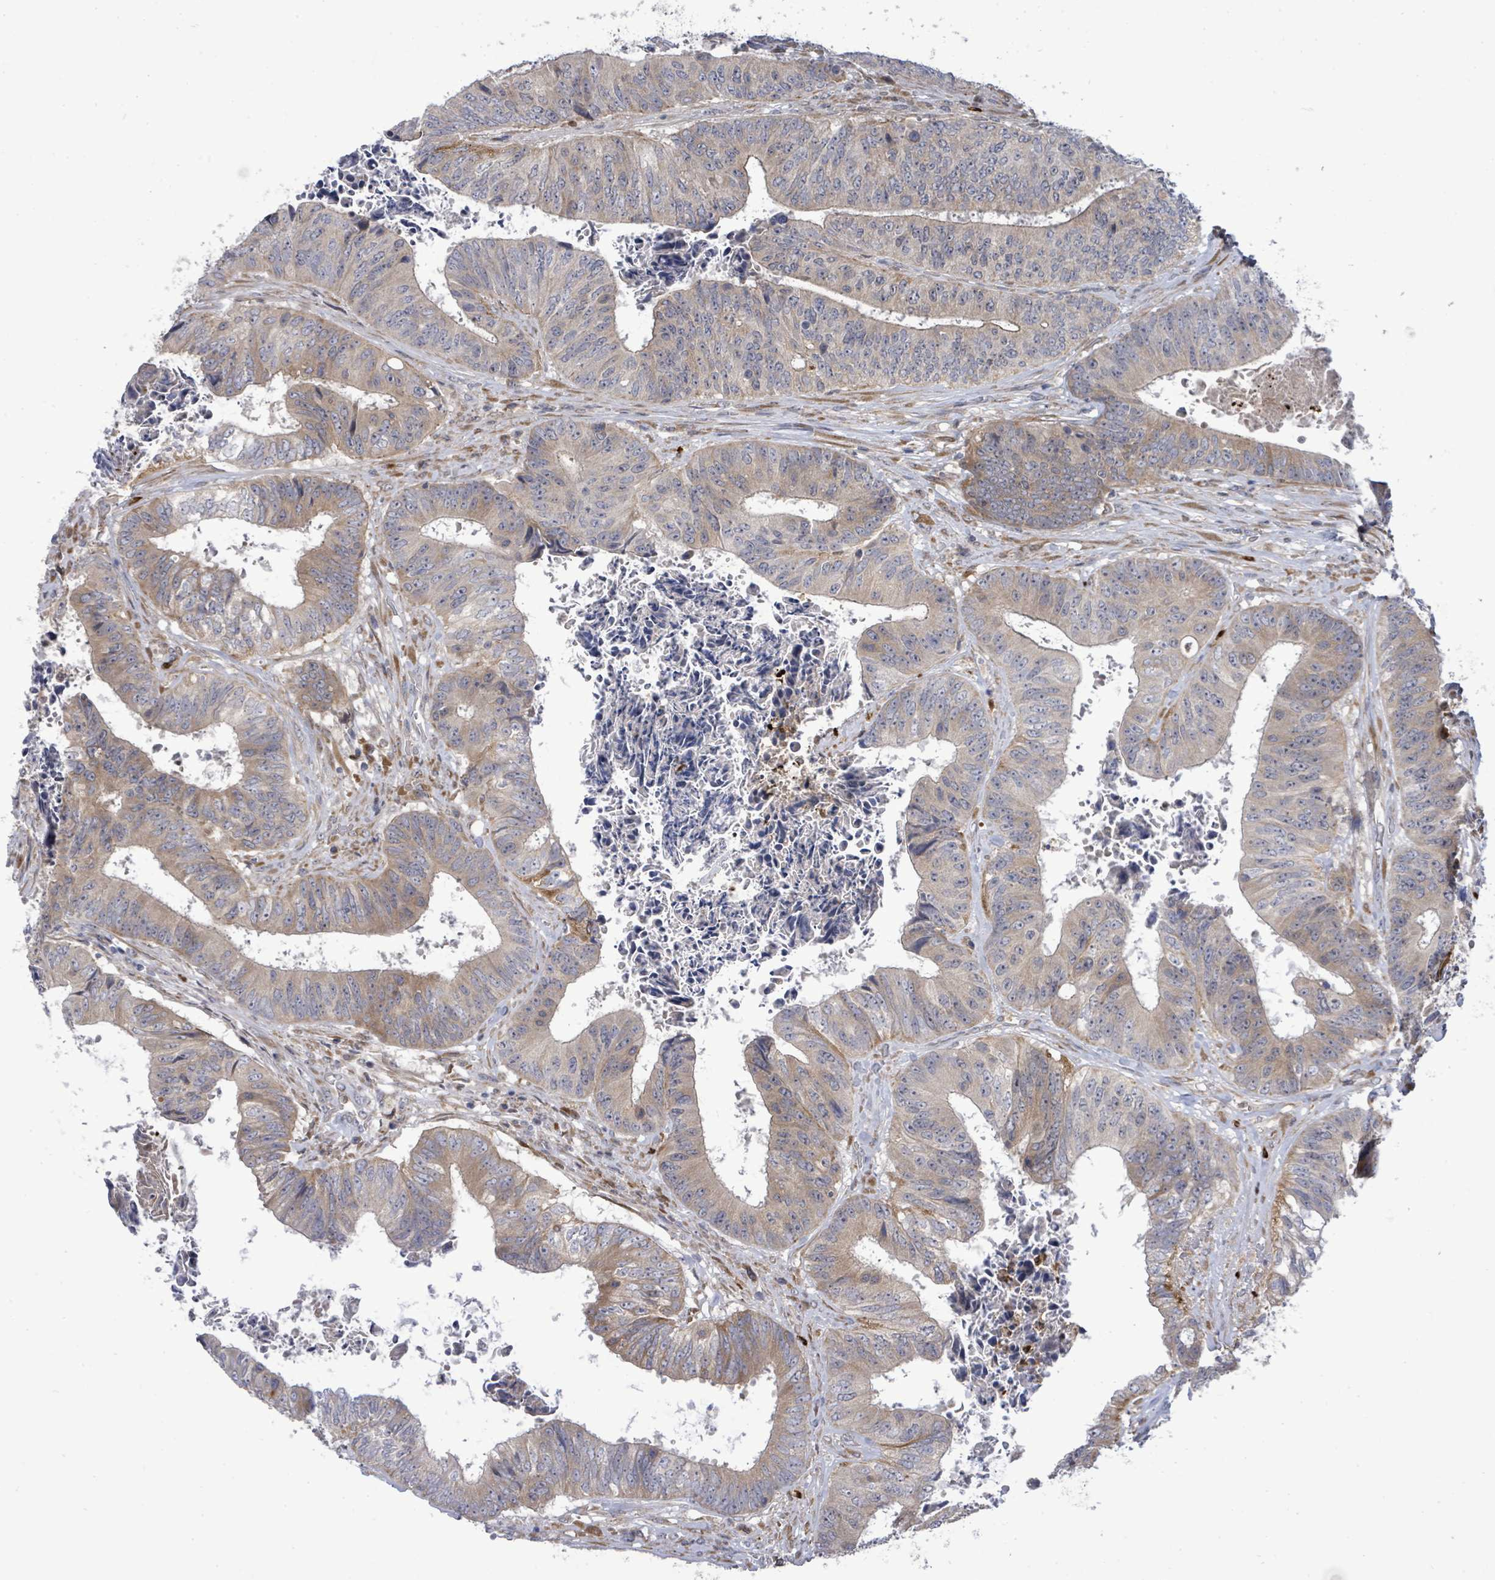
{"staining": {"intensity": "weak", "quantity": "25%-75%", "location": "cytoplasmic/membranous"}, "tissue": "colorectal cancer", "cell_type": "Tumor cells", "image_type": "cancer", "snomed": [{"axis": "morphology", "description": "Adenocarcinoma, NOS"}, {"axis": "topography", "description": "Rectum"}], "caption": "Immunohistochemical staining of adenocarcinoma (colorectal) shows weak cytoplasmic/membranous protein expression in about 25%-75% of tumor cells.", "gene": "SAR1A", "patient": {"sex": "male", "age": 72}}